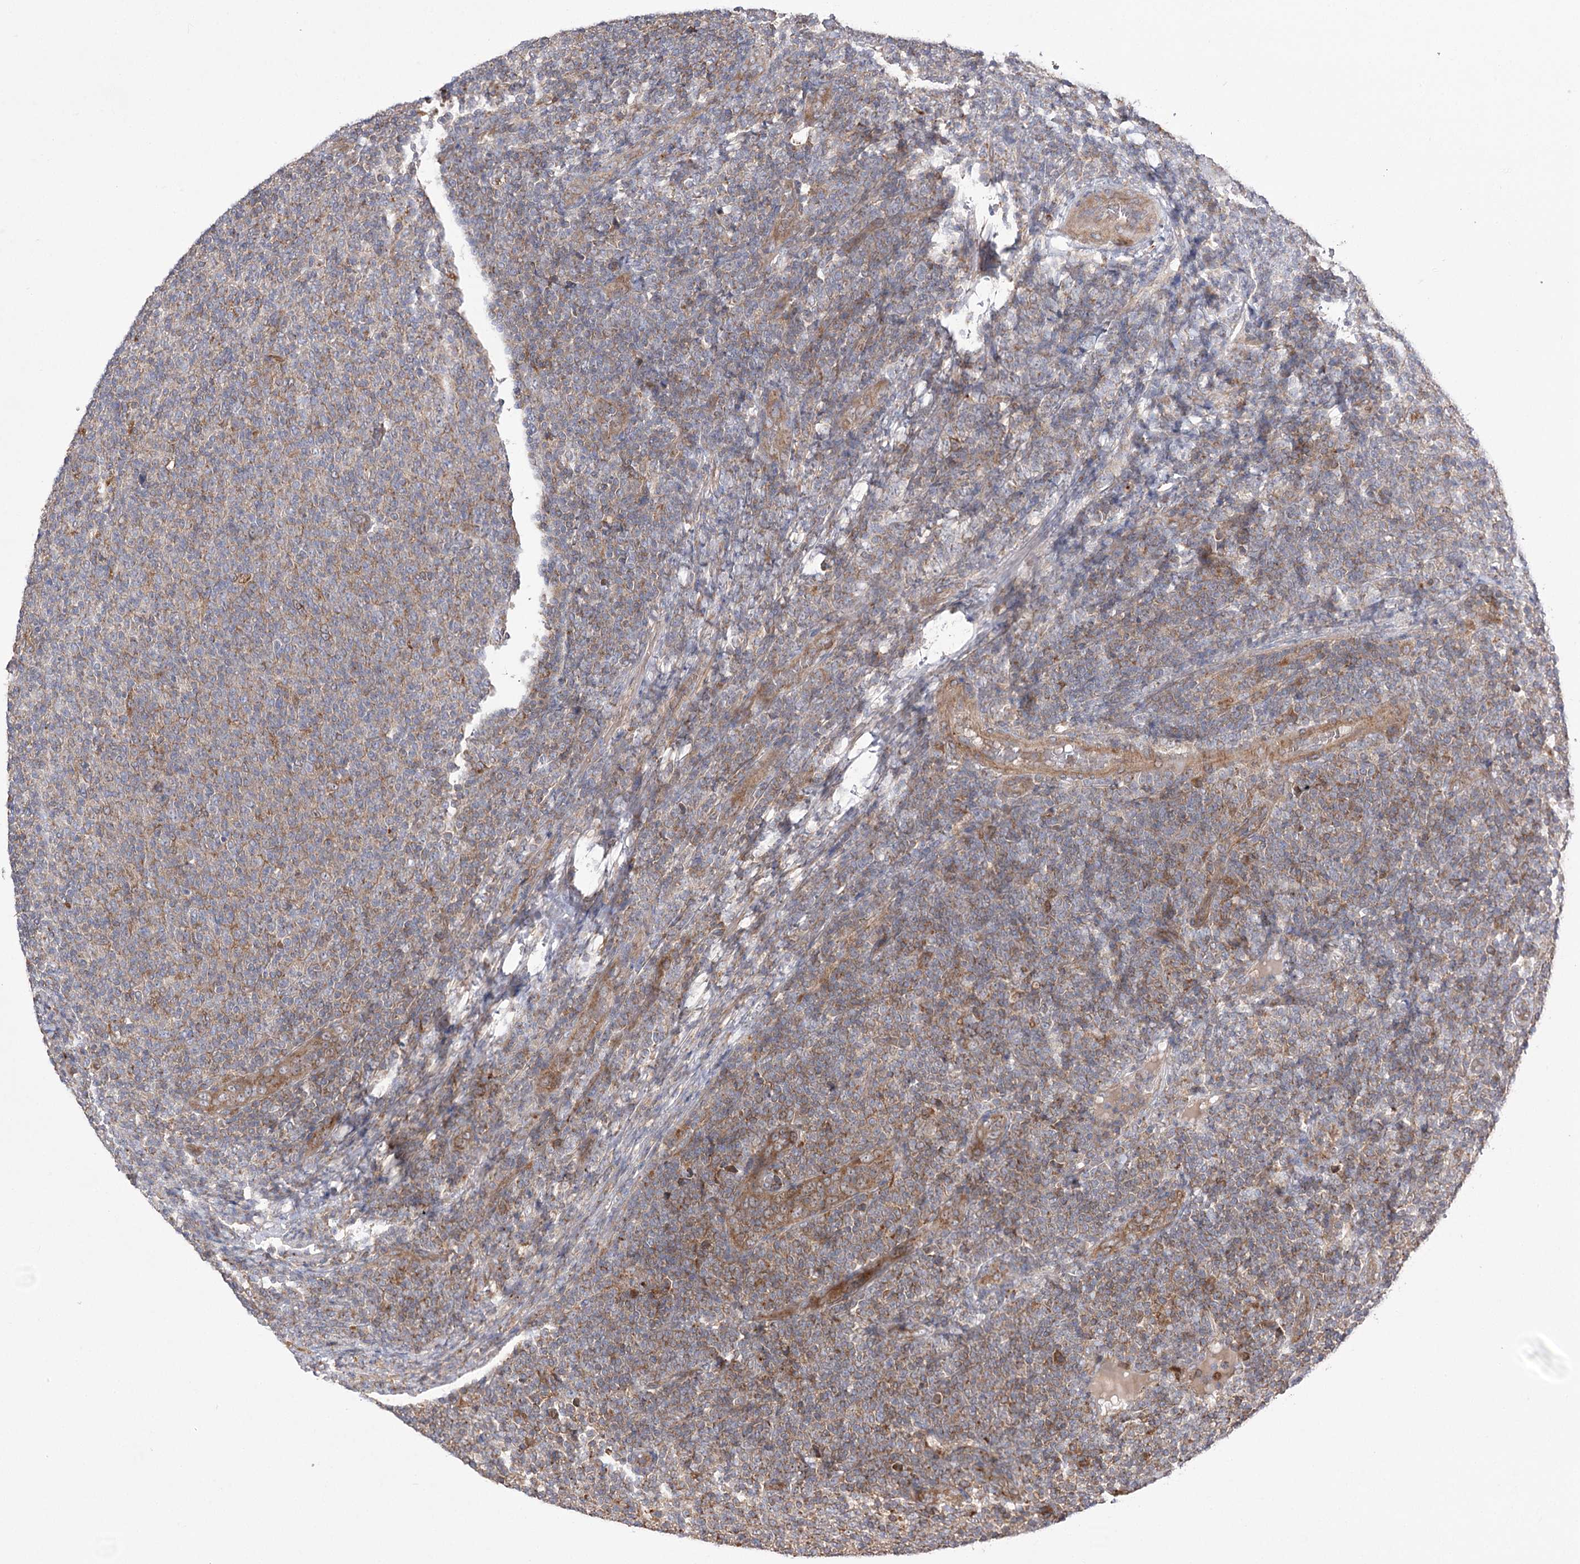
{"staining": {"intensity": "weak", "quantity": "25%-75%", "location": "cytoplasmic/membranous"}, "tissue": "lymphoma", "cell_type": "Tumor cells", "image_type": "cancer", "snomed": [{"axis": "morphology", "description": "Malignant lymphoma, non-Hodgkin's type, Low grade"}, {"axis": "topography", "description": "Lymph node"}], "caption": "An image showing weak cytoplasmic/membranous staining in approximately 25%-75% of tumor cells in lymphoma, as visualized by brown immunohistochemical staining.", "gene": "VPS37B", "patient": {"sex": "male", "age": 66}}